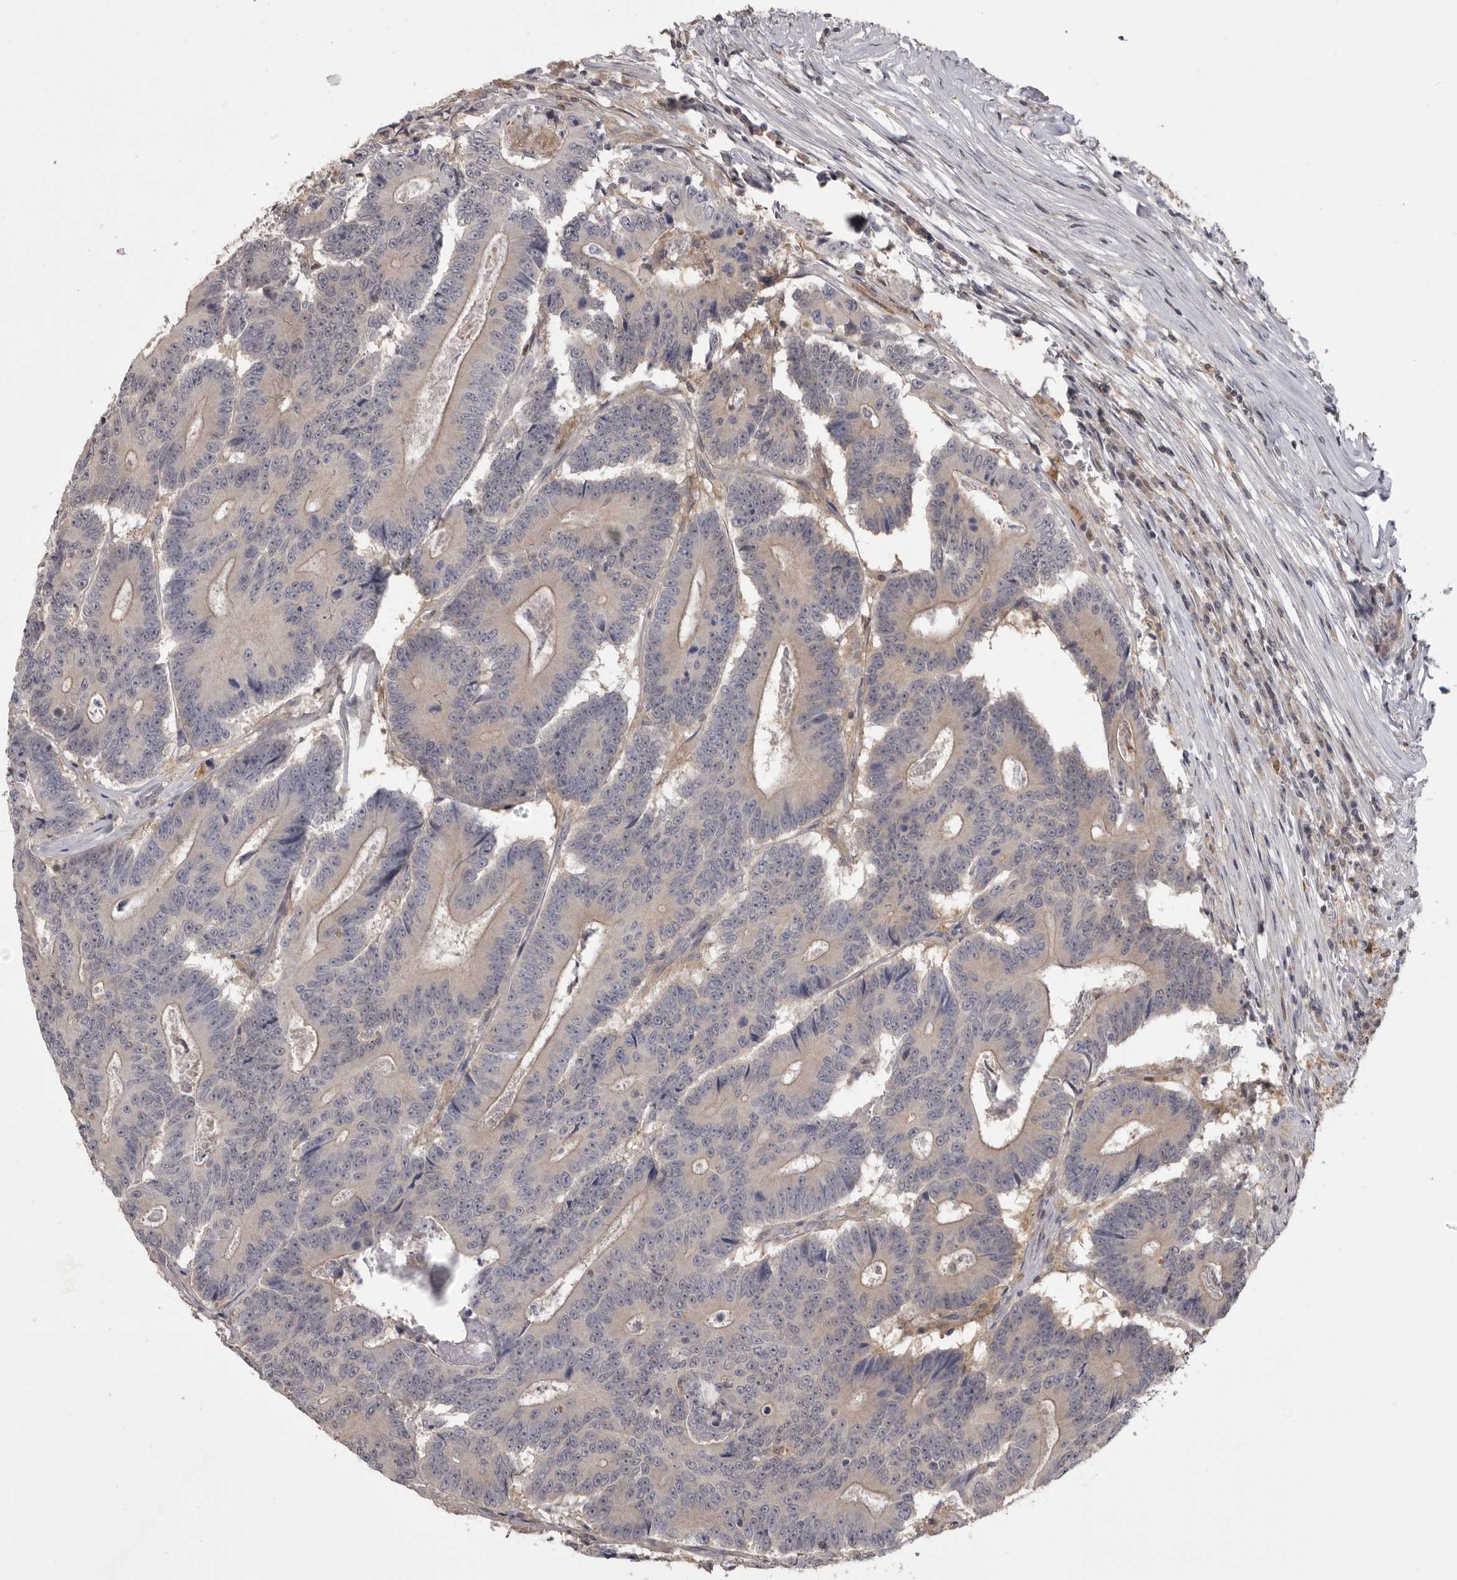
{"staining": {"intensity": "weak", "quantity": ">75%", "location": "cytoplasmic/membranous"}, "tissue": "colorectal cancer", "cell_type": "Tumor cells", "image_type": "cancer", "snomed": [{"axis": "morphology", "description": "Adenocarcinoma, NOS"}, {"axis": "topography", "description": "Colon"}], "caption": "Colorectal cancer (adenocarcinoma) stained with DAB immunohistochemistry reveals low levels of weak cytoplasmic/membranous staining in approximately >75% of tumor cells. (DAB (3,3'-diaminobenzidine) IHC with brightfield microscopy, high magnification).", "gene": "MDH1", "patient": {"sex": "male", "age": 83}}